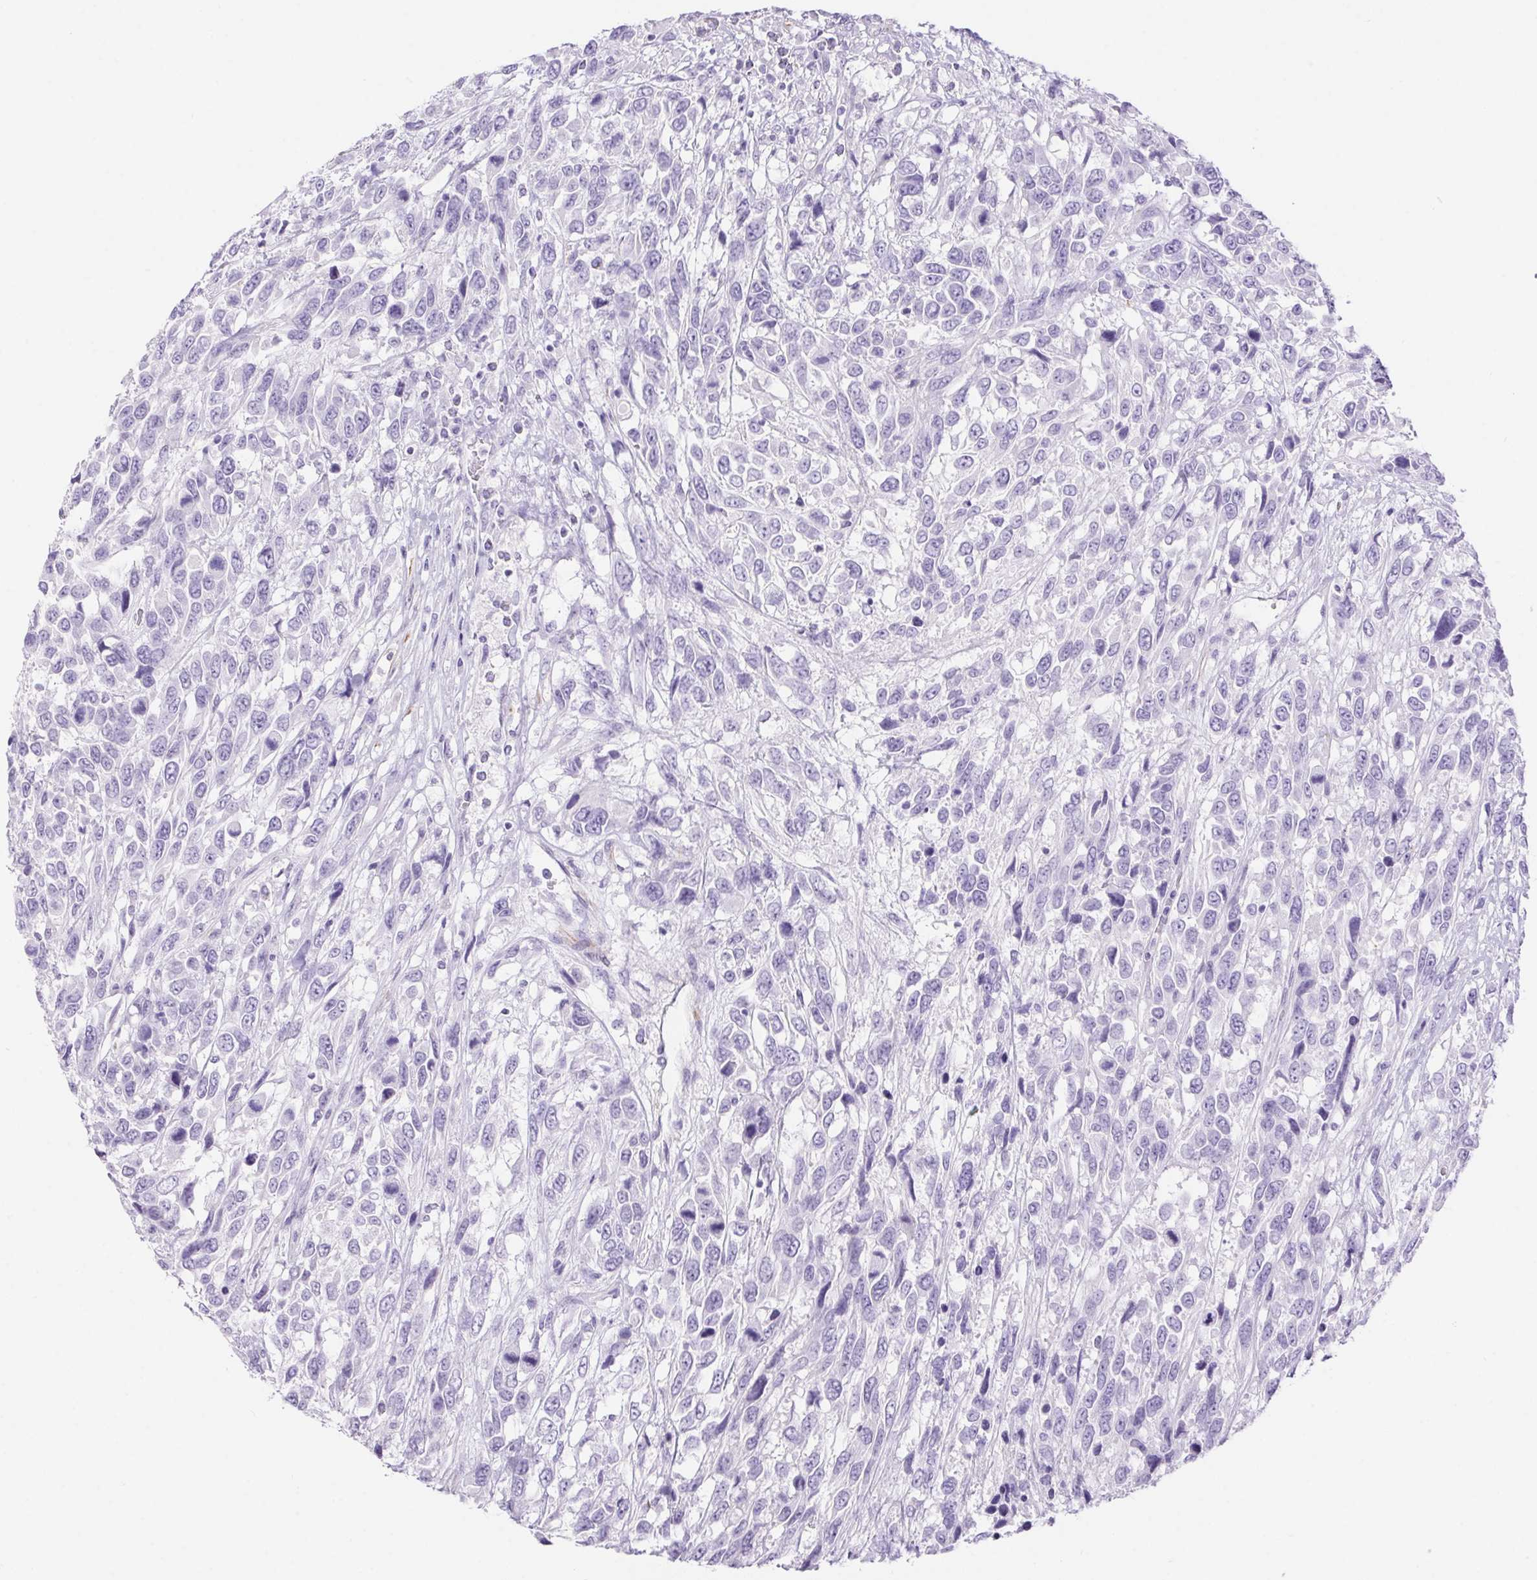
{"staining": {"intensity": "negative", "quantity": "none", "location": "none"}, "tissue": "urothelial cancer", "cell_type": "Tumor cells", "image_type": "cancer", "snomed": [{"axis": "morphology", "description": "Urothelial carcinoma, High grade"}, {"axis": "topography", "description": "Urinary bladder"}], "caption": "Immunohistochemistry (IHC) photomicrograph of human urothelial carcinoma (high-grade) stained for a protein (brown), which reveals no positivity in tumor cells.", "gene": "ERP27", "patient": {"sex": "female", "age": 70}}